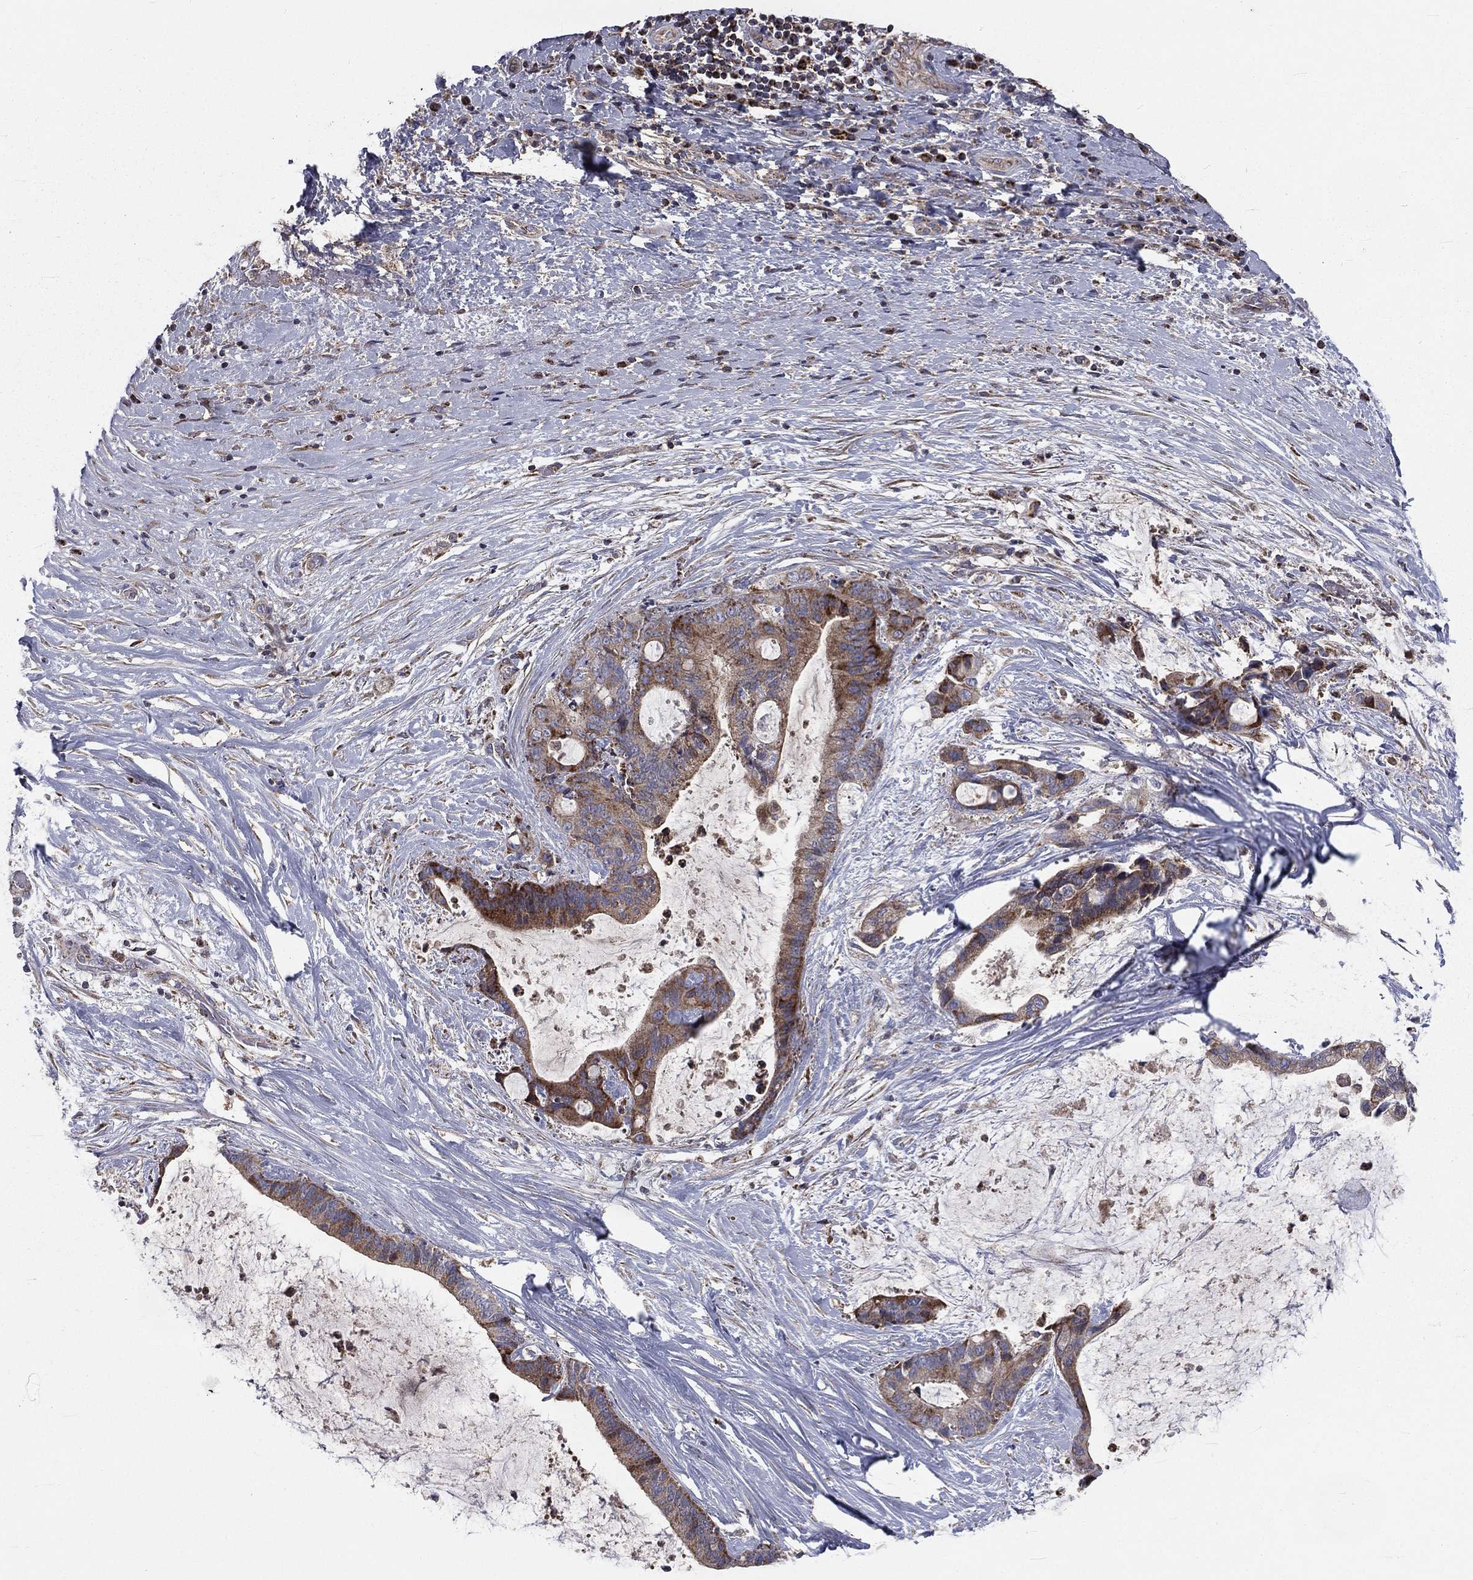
{"staining": {"intensity": "moderate", "quantity": ">75%", "location": "cytoplasmic/membranous"}, "tissue": "liver cancer", "cell_type": "Tumor cells", "image_type": "cancer", "snomed": [{"axis": "morphology", "description": "Cholangiocarcinoma"}, {"axis": "topography", "description": "Liver"}], "caption": "This is a micrograph of IHC staining of cholangiocarcinoma (liver), which shows moderate expression in the cytoplasmic/membranous of tumor cells.", "gene": "GPD1", "patient": {"sex": "female", "age": 73}}